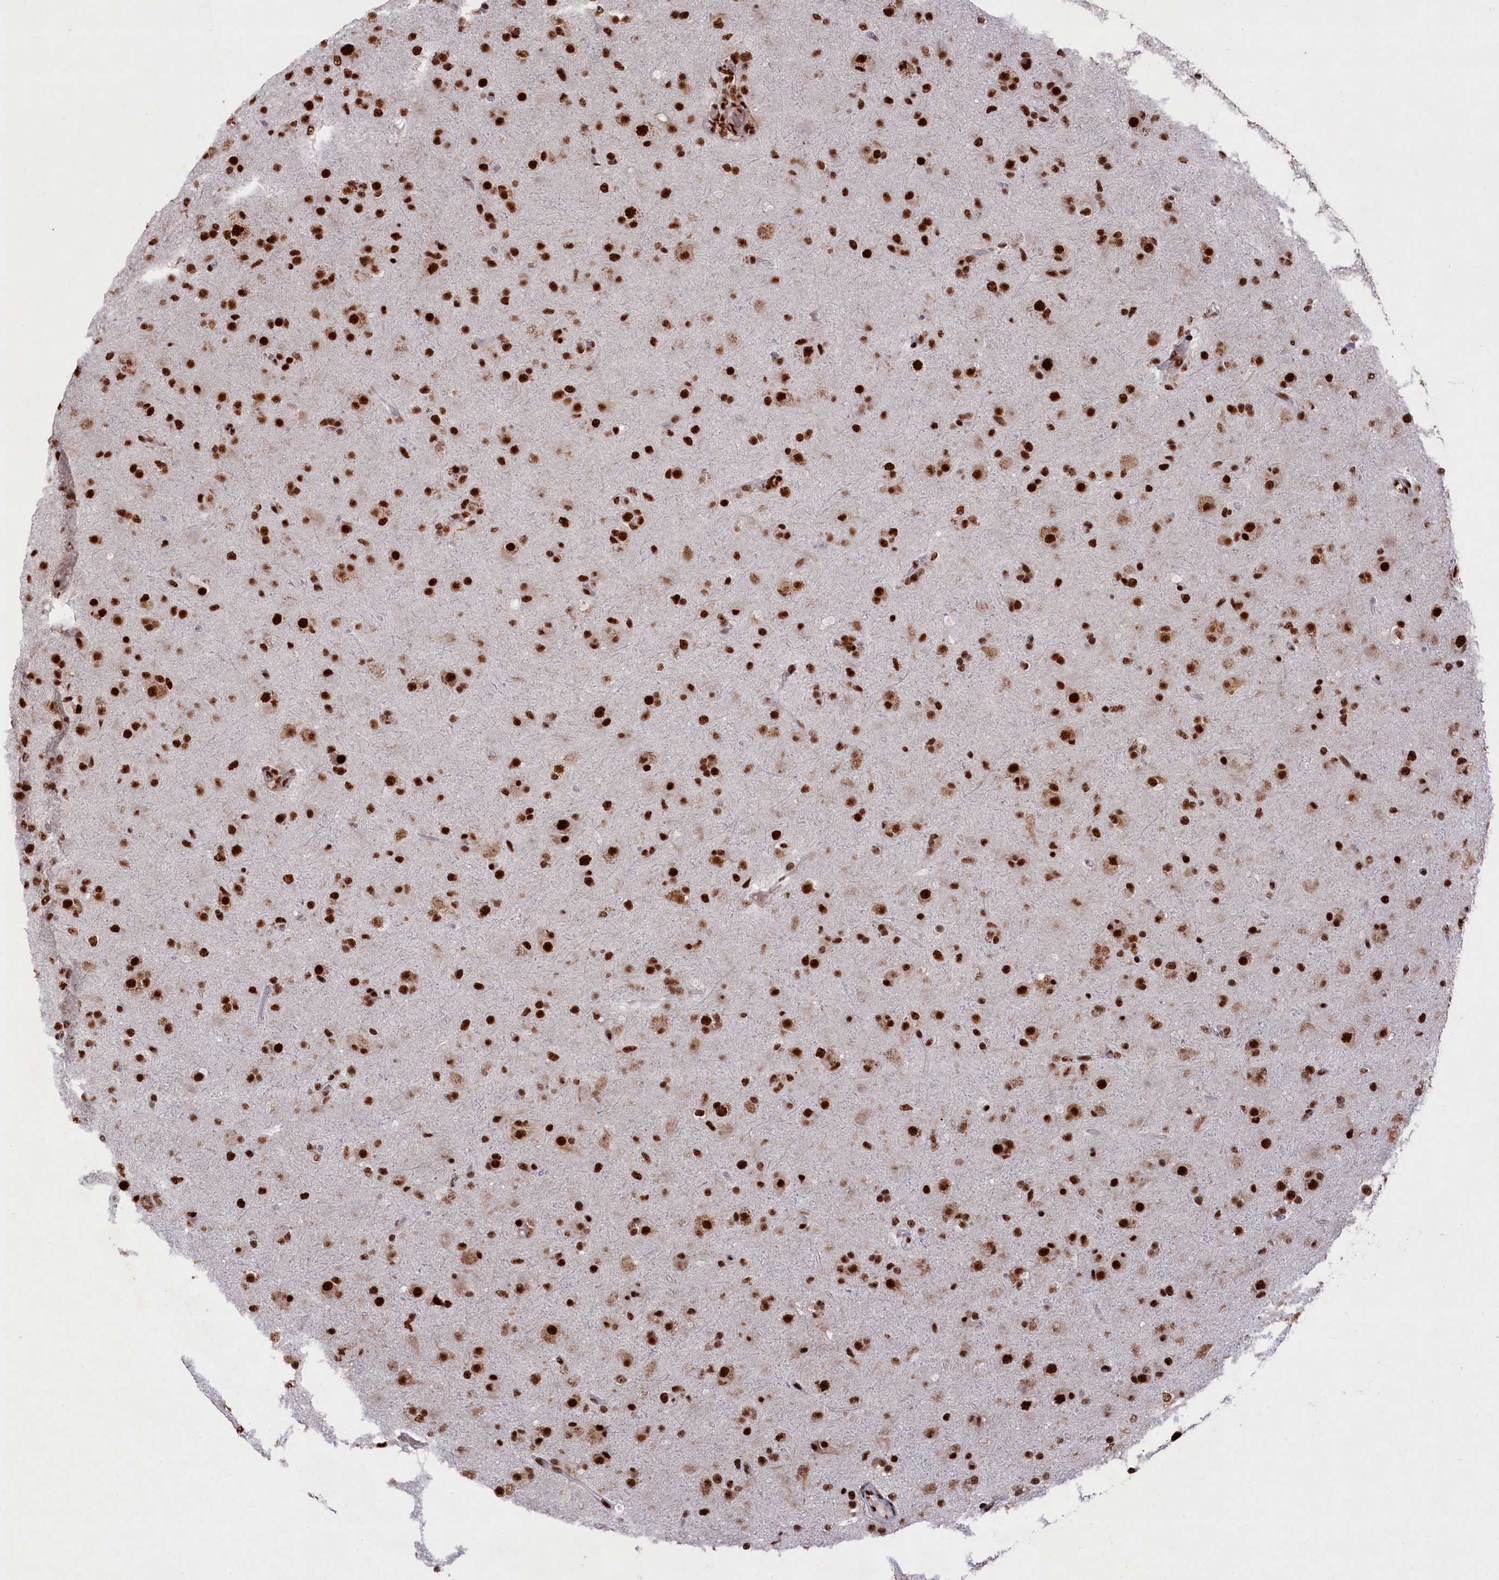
{"staining": {"intensity": "strong", "quantity": ">75%", "location": "nuclear"}, "tissue": "glioma", "cell_type": "Tumor cells", "image_type": "cancer", "snomed": [{"axis": "morphology", "description": "Glioma, malignant, Low grade"}, {"axis": "topography", "description": "Brain"}], "caption": "Human malignant glioma (low-grade) stained for a protein (brown) shows strong nuclear positive staining in about >75% of tumor cells.", "gene": "PRPF31", "patient": {"sex": "male", "age": 65}}